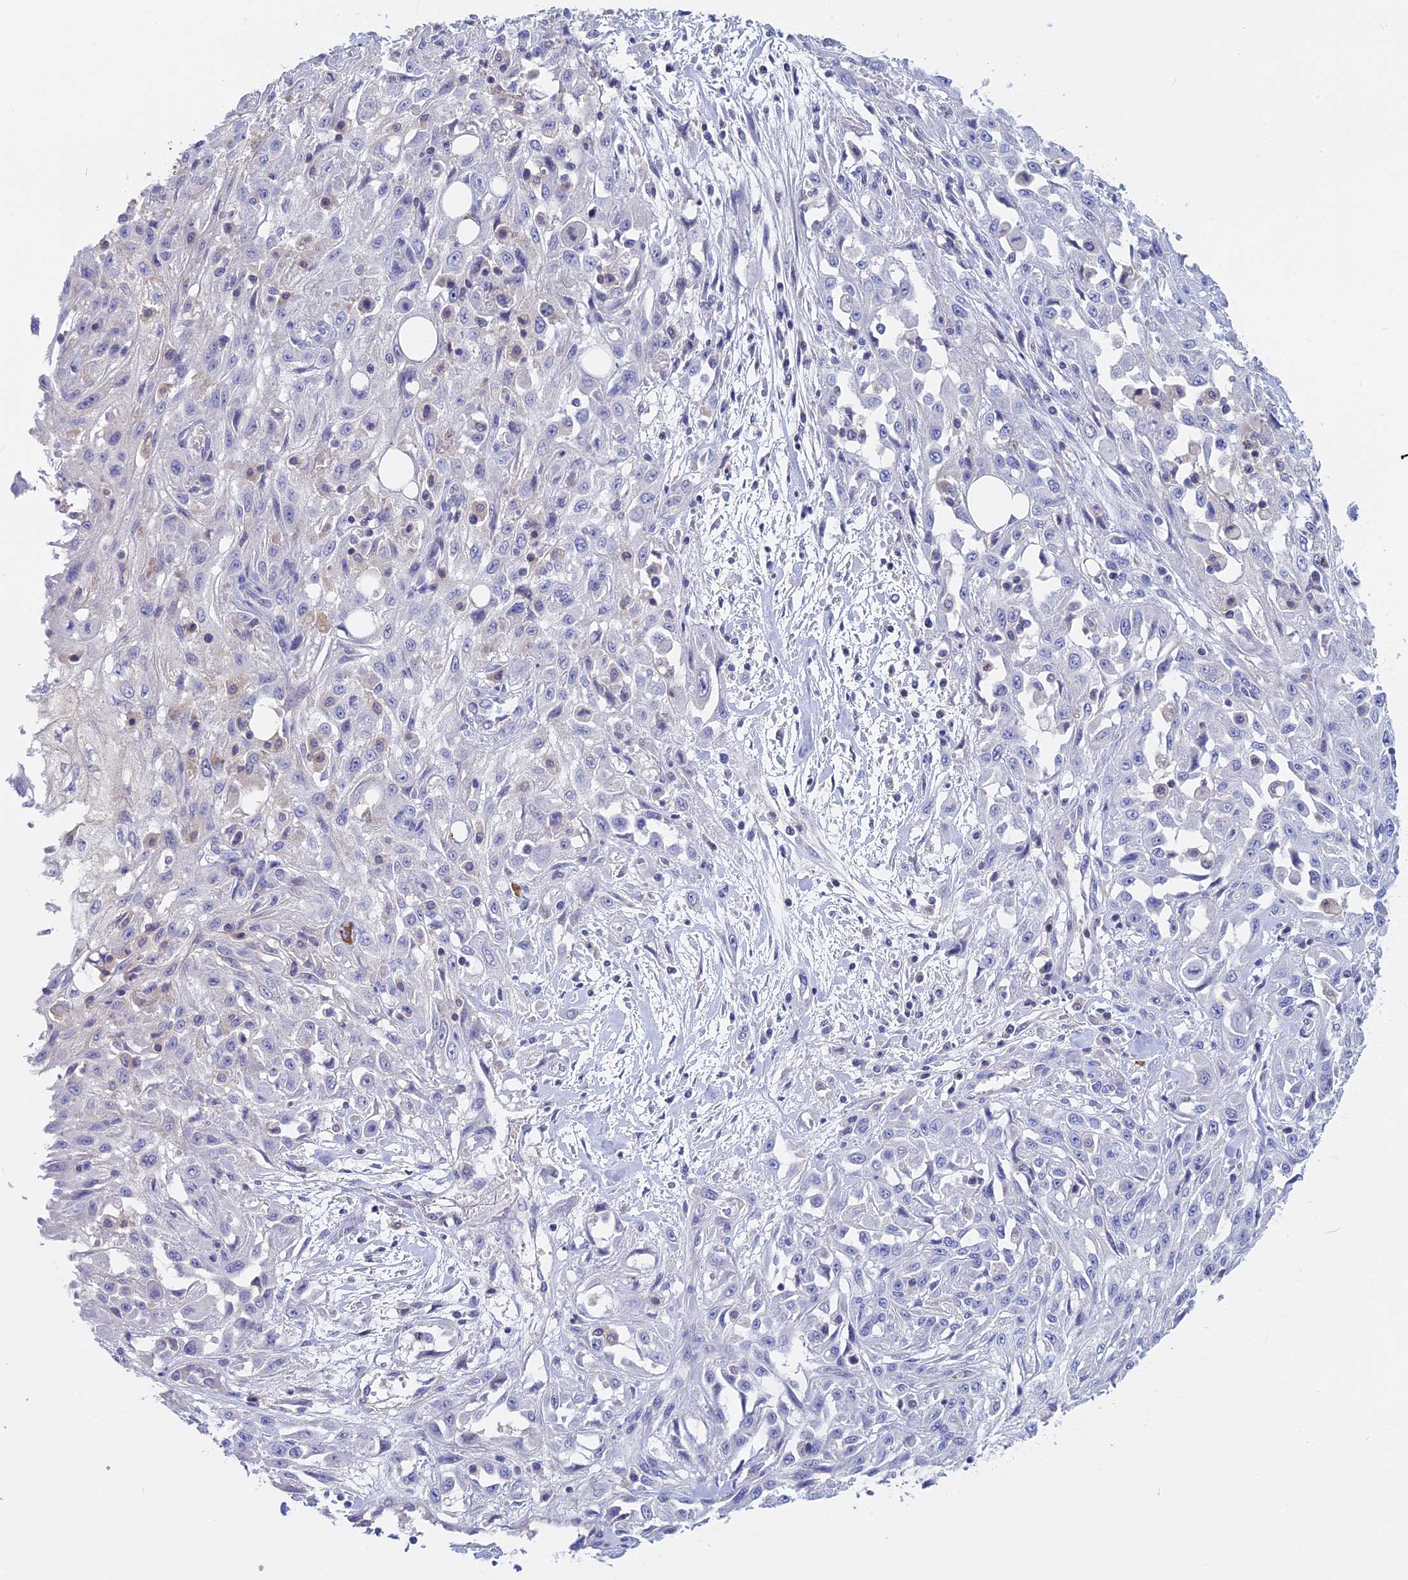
{"staining": {"intensity": "negative", "quantity": "none", "location": "none"}, "tissue": "skin cancer", "cell_type": "Tumor cells", "image_type": "cancer", "snomed": [{"axis": "morphology", "description": "Squamous cell carcinoma, NOS"}, {"axis": "morphology", "description": "Squamous cell carcinoma, metastatic, NOS"}, {"axis": "topography", "description": "Skin"}, {"axis": "topography", "description": "Lymph node"}], "caption": "Micrograph shows no protein staining in tumor cells of skin metastatic squamous cell carcinoma tissue.", "gene": "ACP7", "patient": {"sex": "male", "age": 75}}